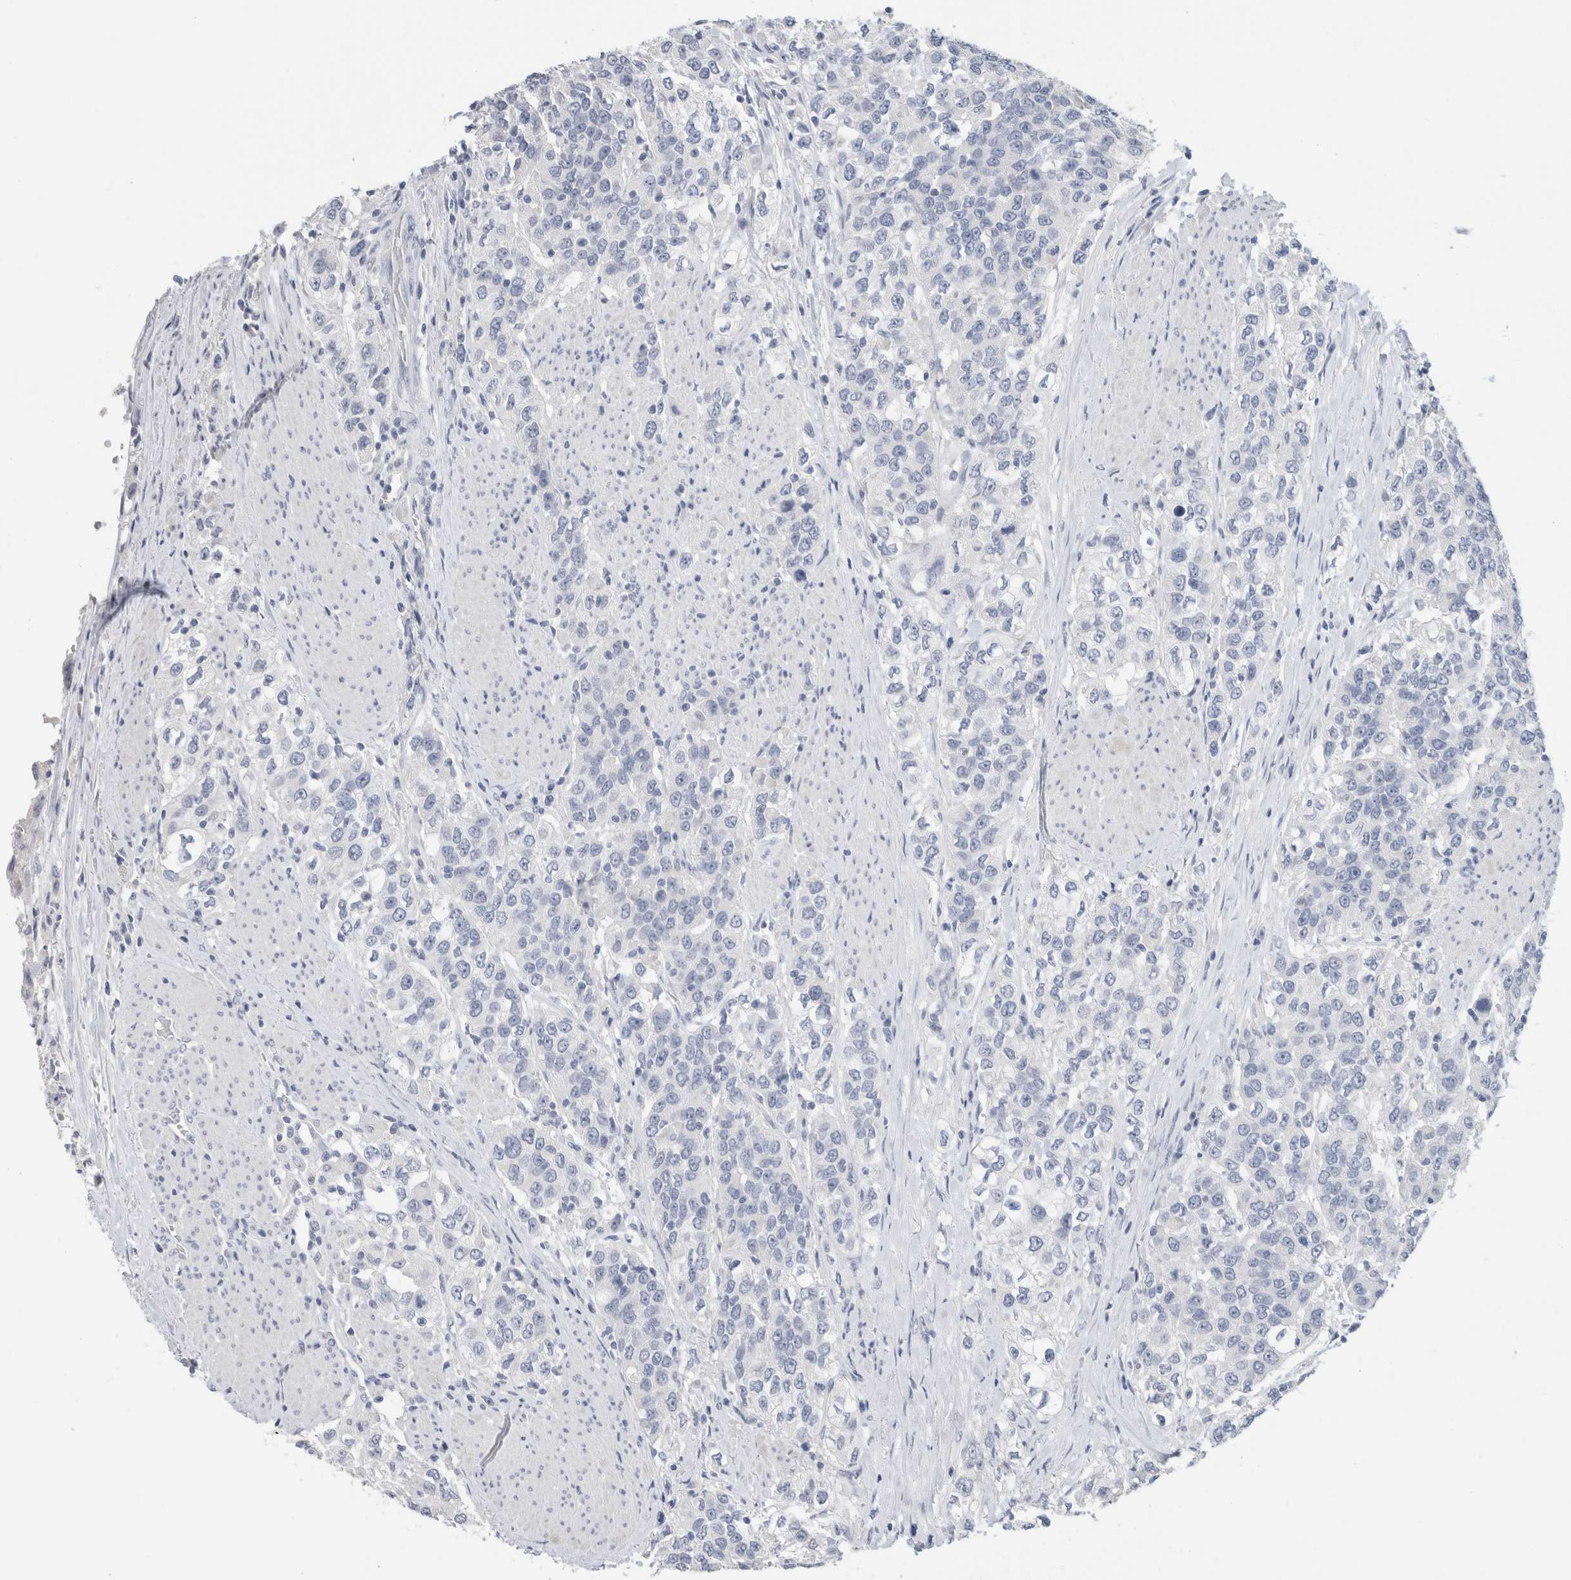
{"staining": {"intensity": "negative", "quantity": "none", "location": "none"}, "tissue": "urothelial cancer", "cell_type": "Tumor cells", "image_type": "cancer", "snomed": [{"axis": "morphology", "description": "Urothelial carcinoma, High grade"}, {"axis": "topography", "description": "Urinary bladder"}], "caption": "DAB immunohistochemical staining of human high-grade urothelial carcinoma exhibits no significant expression in tumor cells. The staining is performed using DAB brown chromogen with nuclei counter-stained in using hematoxylin.", "gene": "BCAN", "patient": {"sex": "female", "age": 80}}